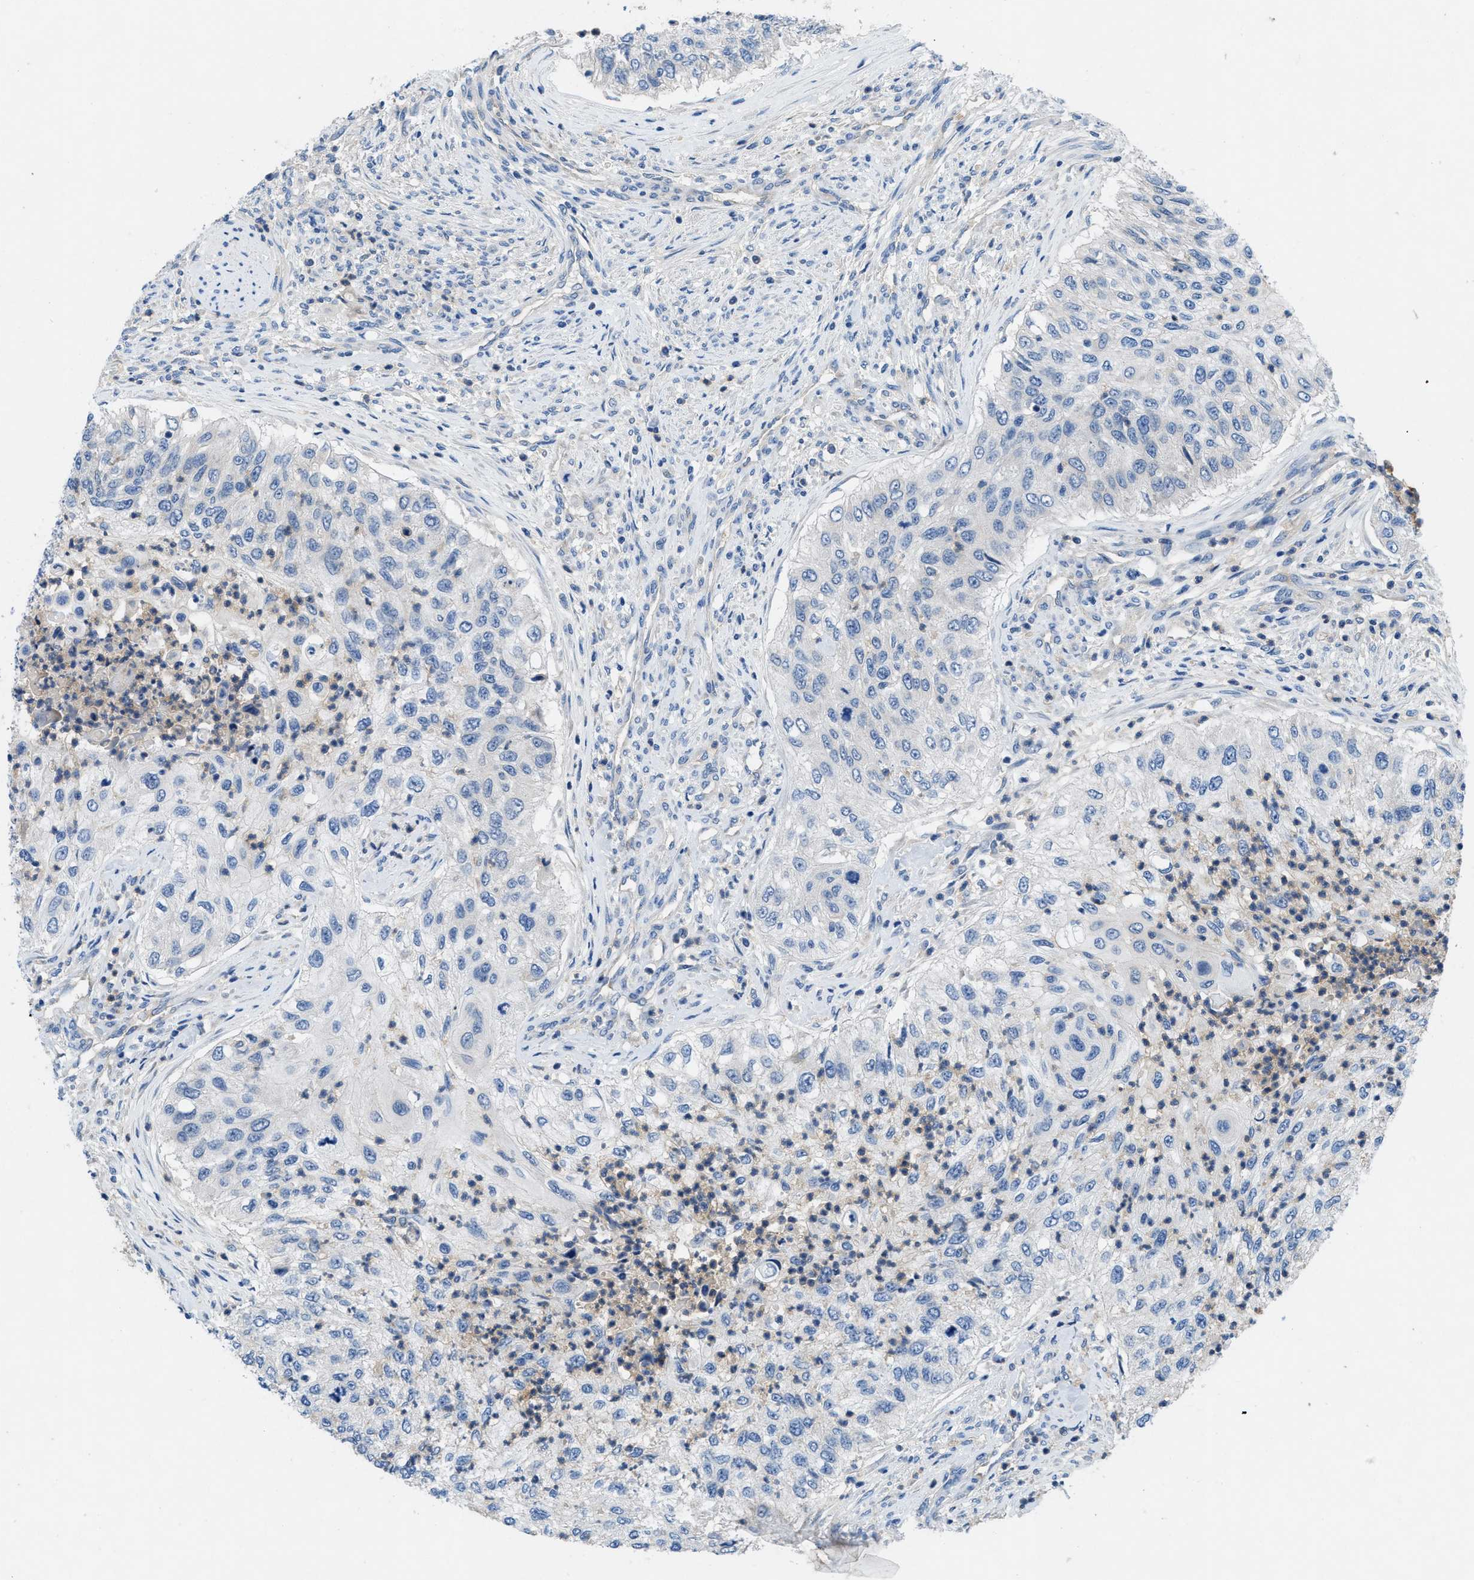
{"staining": {"intensity": "negative", "quantity": "none", "location": "none"}, "tissue": "urothelial cancer", "cell_type": "Tumor cells", "image_type": "cancer", "snomed": [{"axis": "morphology", "description": "Urothelial carcinoma, High grade"}, {"axis": "topography", "description": "Urinary bladder"}], "caption": "Image shows no significant protein staining in tumor cells of urothelial cancer.", "gene": "PGR", "patient": {"sex": "female", "age": 60}}